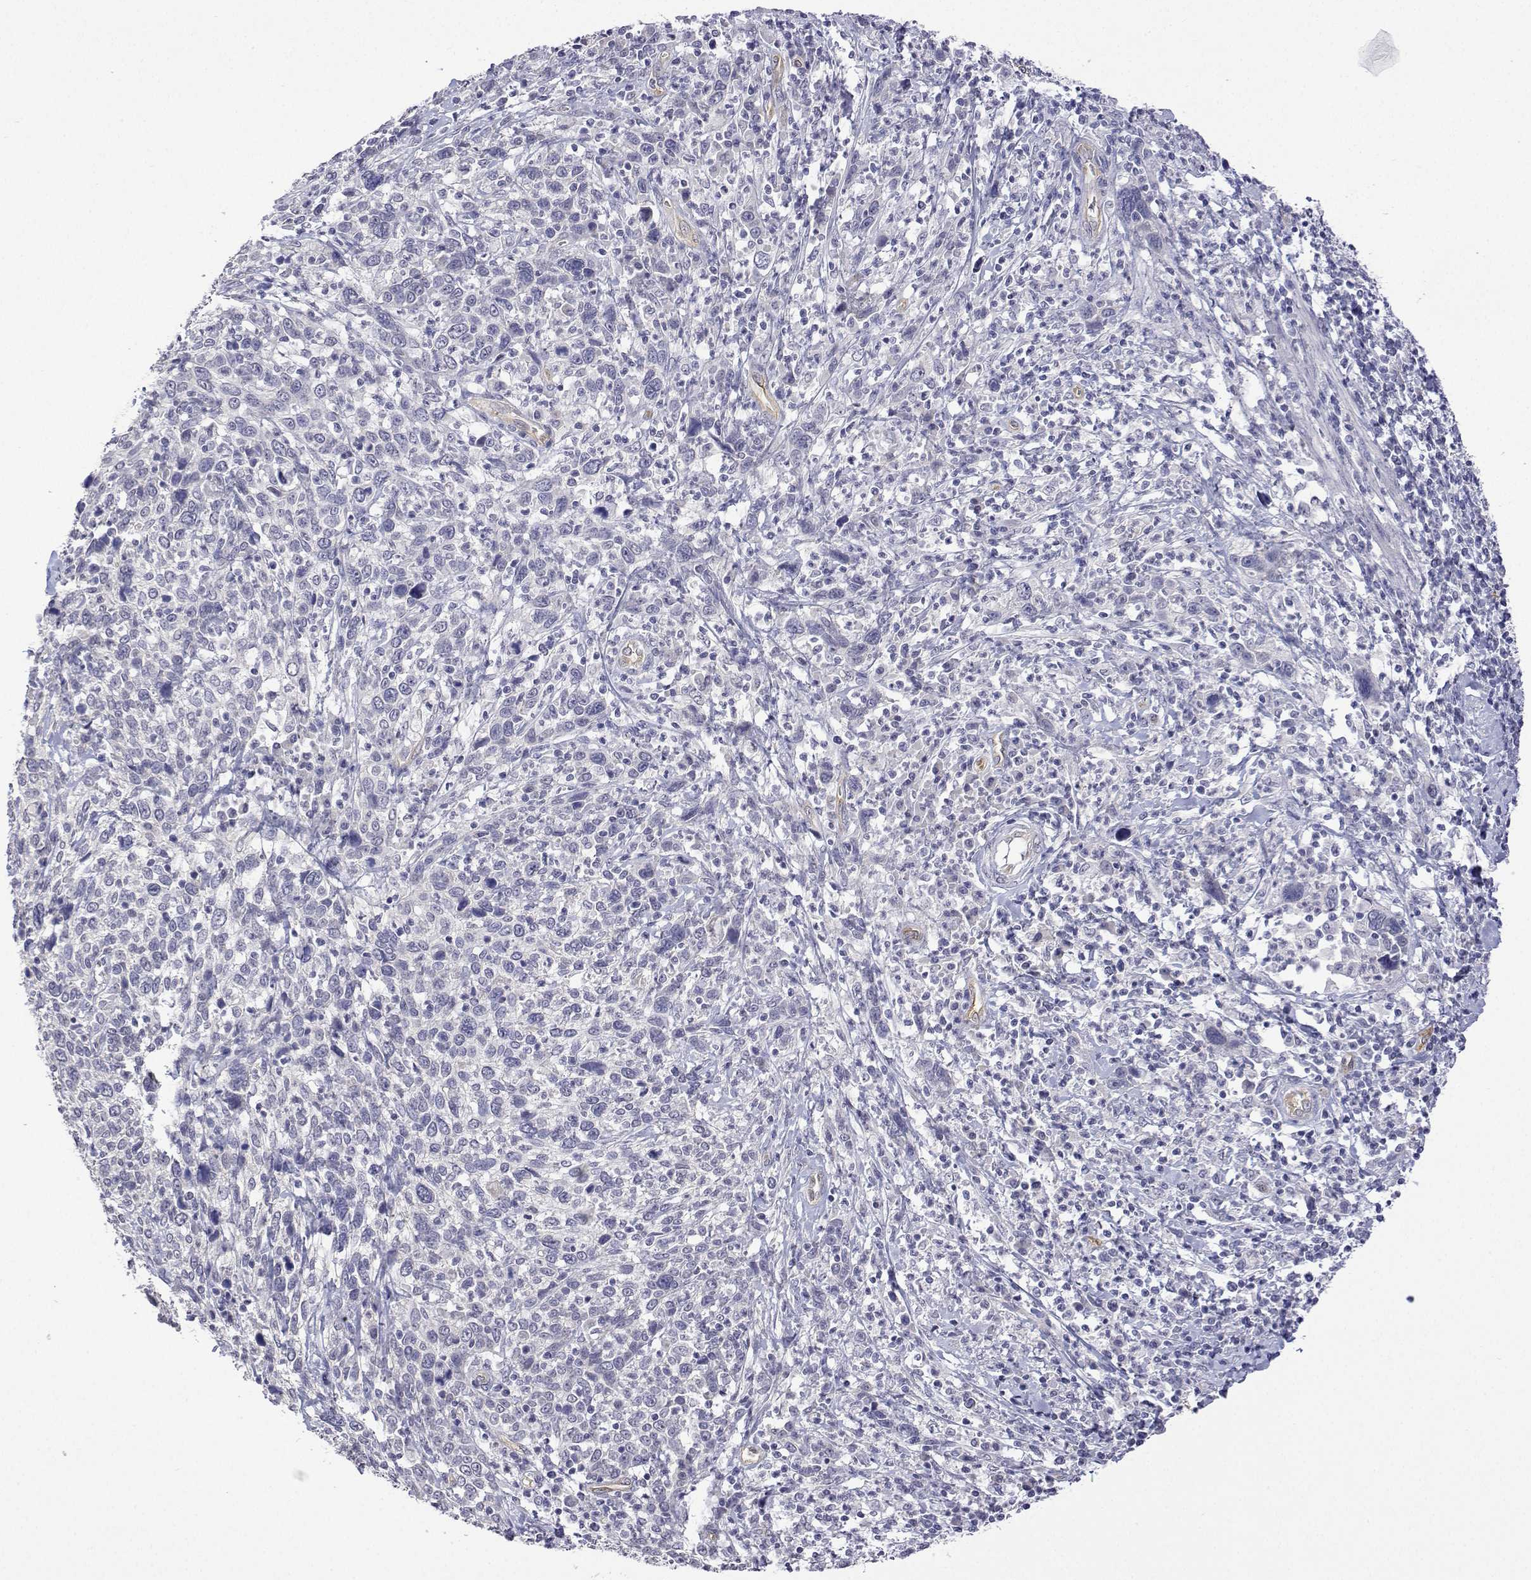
{"staining": {"intensity": "negative", "quantity": "none", "location": "none"}, "tissue": "cervical cancer", "cell_type": "Tumor cells", "image_type": "cancer", "snomed": [{"axis": "morphology", "description": "Squamous cell carcinoma, NOS"}, {"axis": "topography", "description": "Cervix"}], "caption": "IHC of human cervical cancer reveals no expression in tumor cells.", "gene": "PLCB1", "patient": {"sex": "female", "age": 46}}